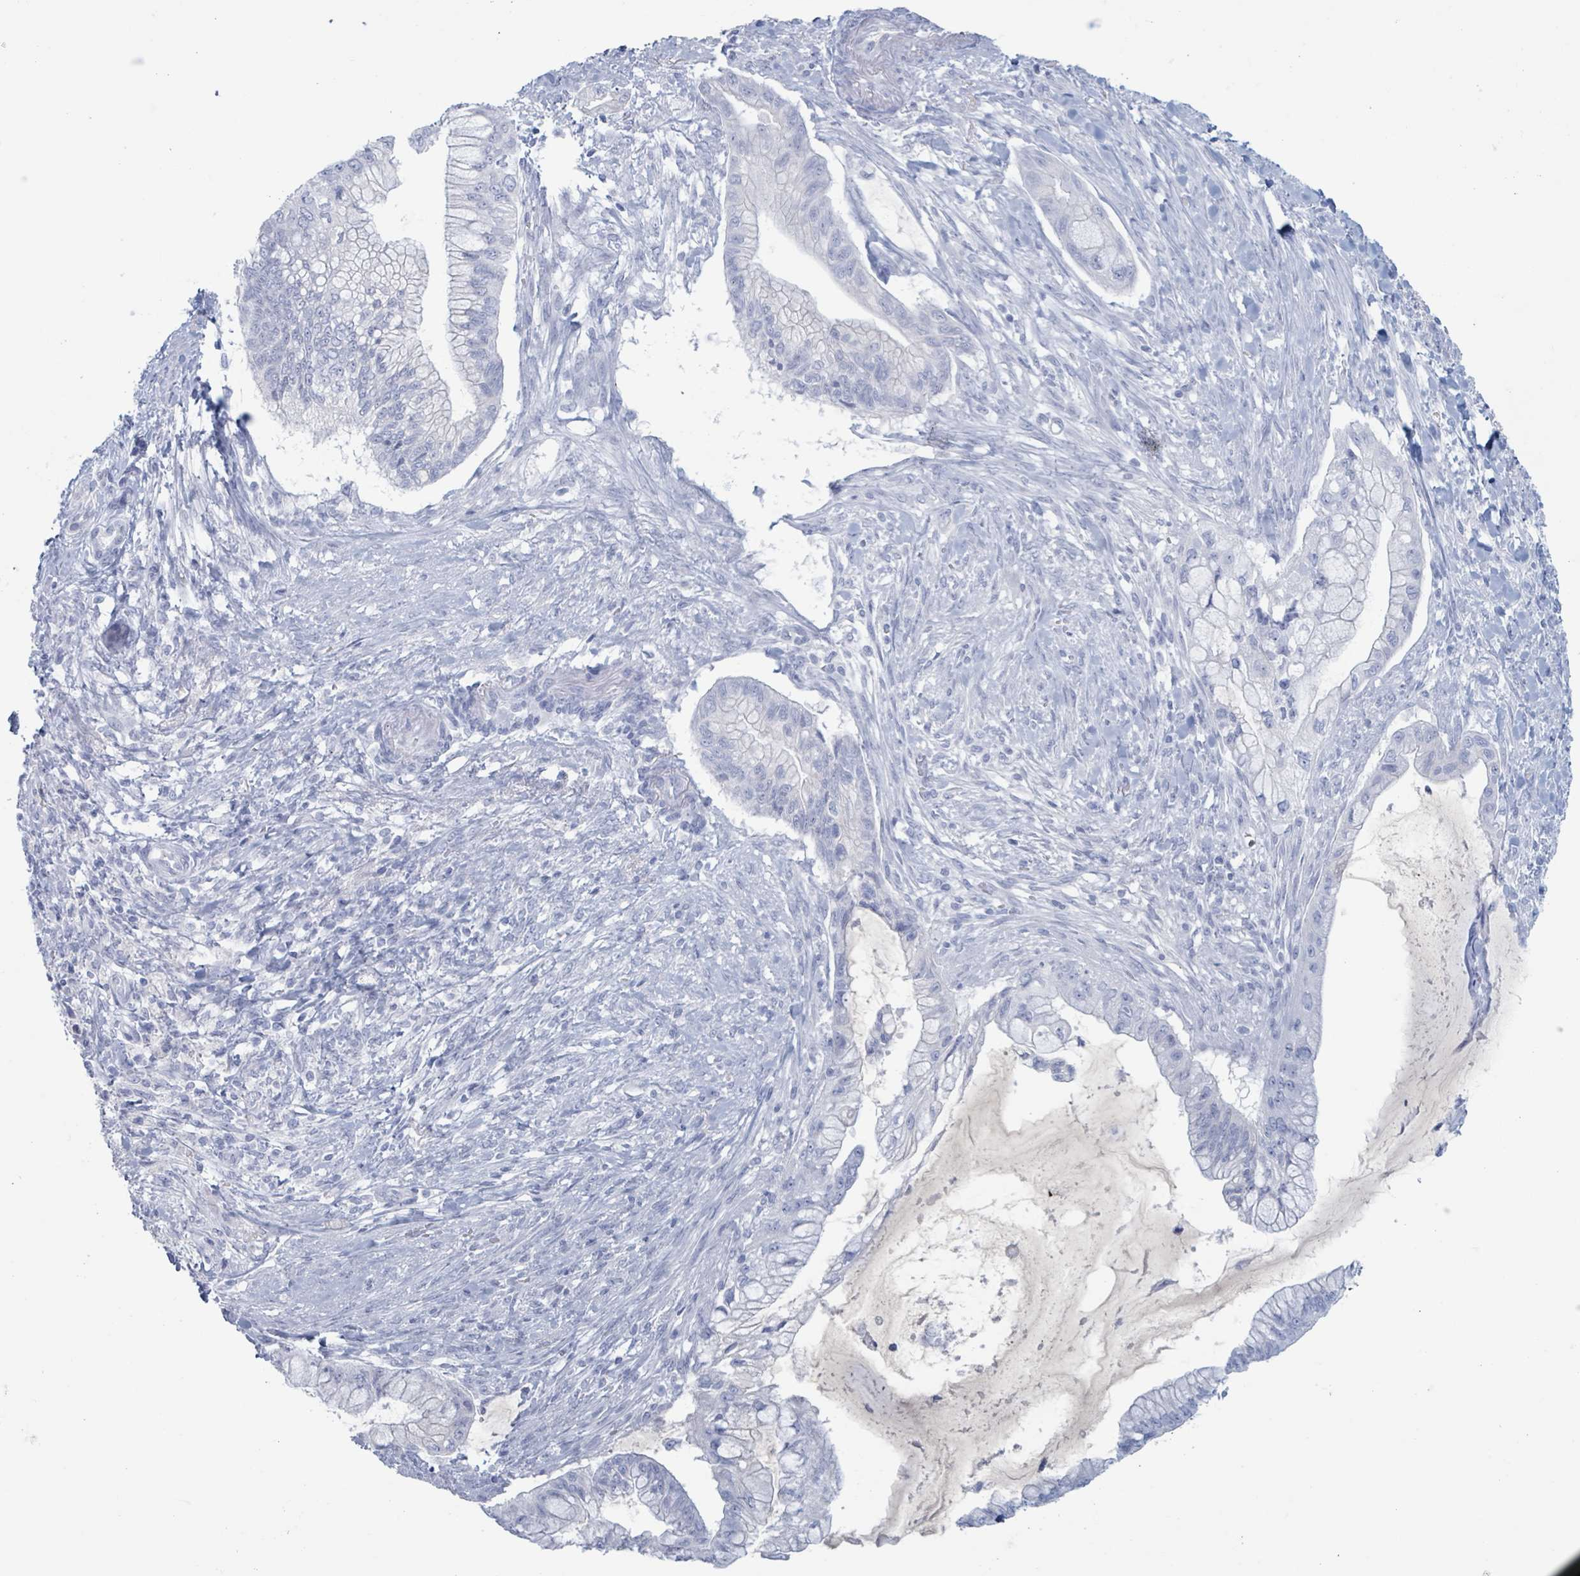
{"staining": {"intensity": "negative", "quantity": "none", "location": "none"}, "tissue": "pancreatic cancer", "cell_type": "Tumor cells", "image_type": "cancer", "snomed": [{"axis": "morphology", "description": "Adenocarcinoma, NOS"}, {"axis": "topography", "description": "Pancreas"}], "caption": "Photomicrograph shows no protein staining in tumor cells of adenocarcinoma (pancreatic) tissue.", "gene": "KLK4", "patient": {"sex": "male", "age": 48}}